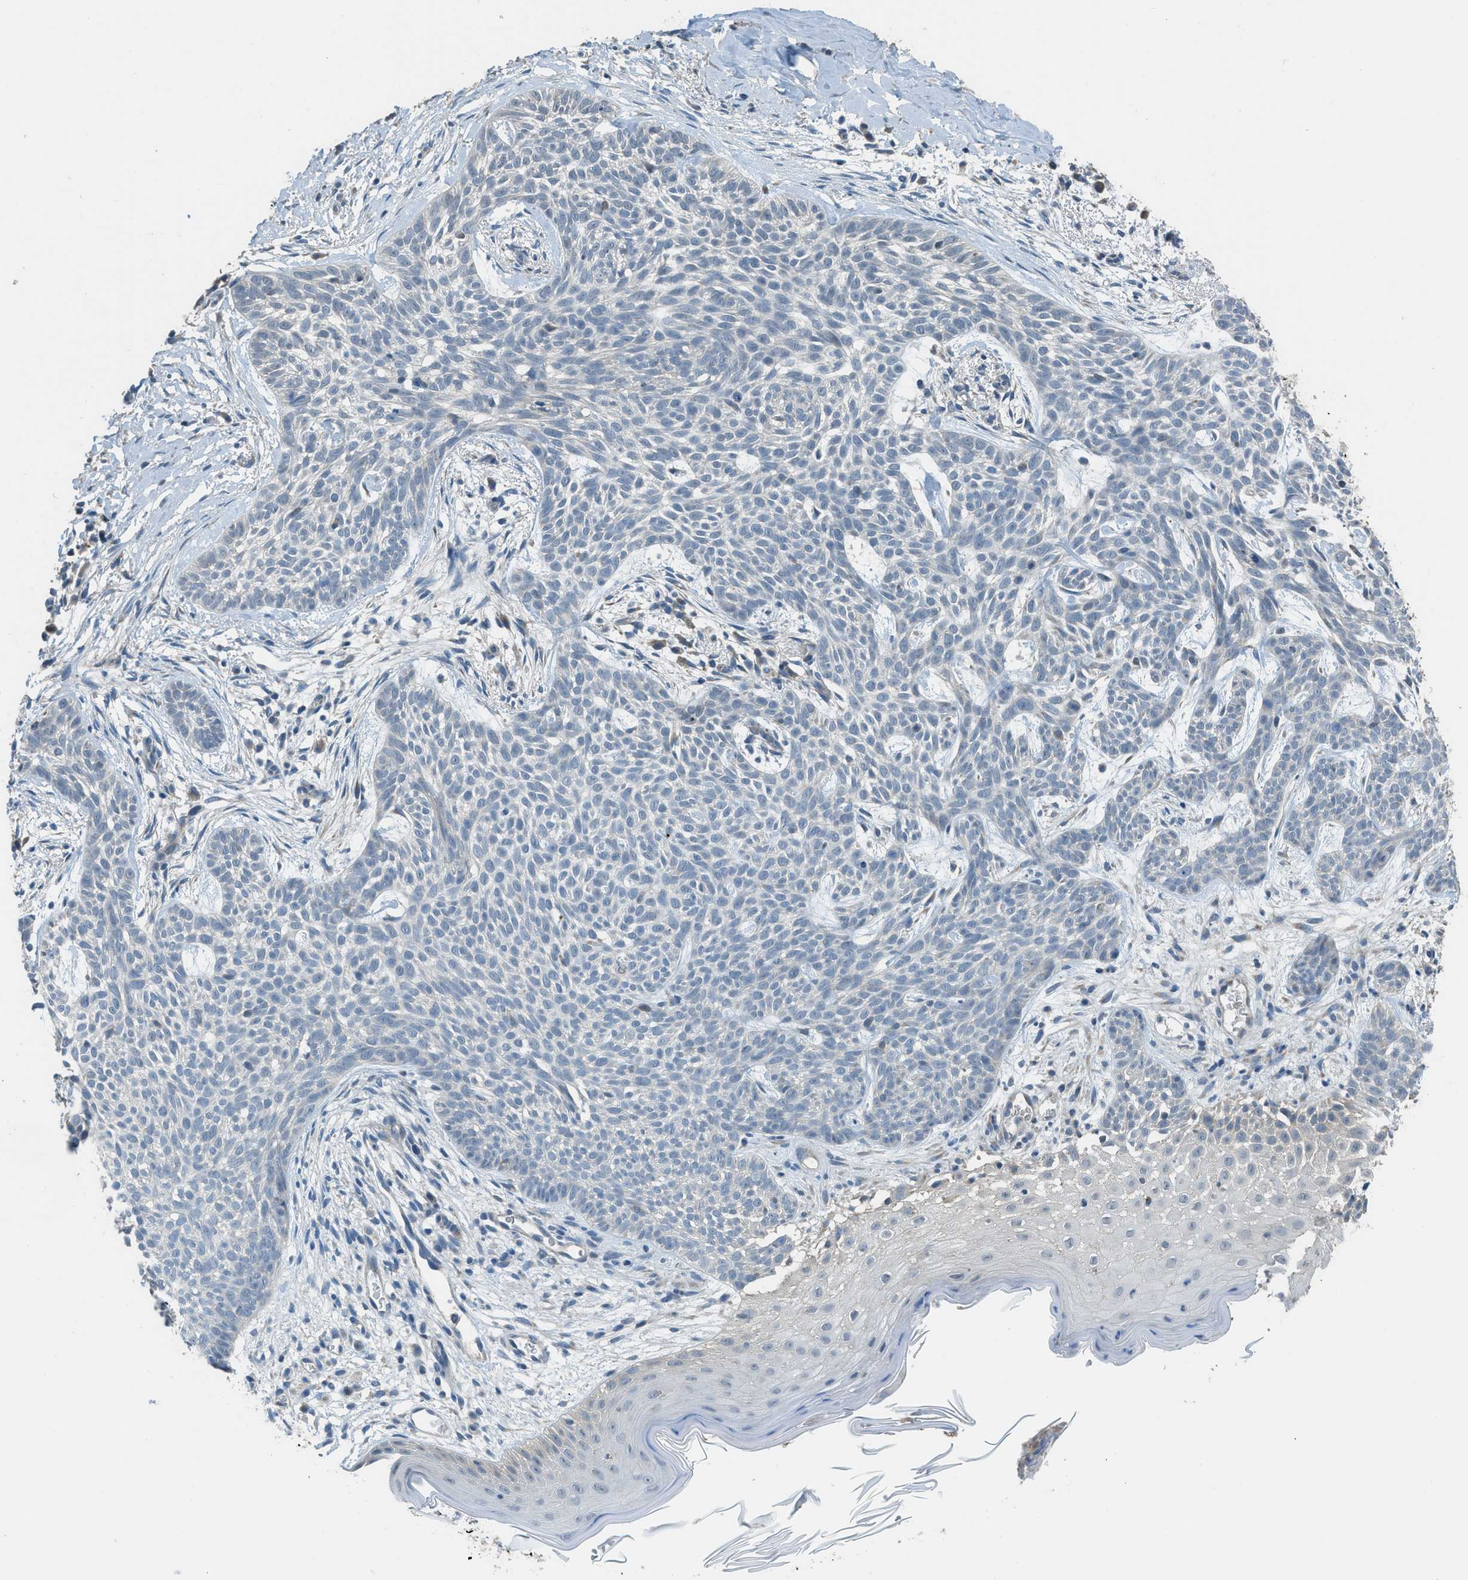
{"staining": {"intensity": "negative", "quantity": "none", "location": "none"}, "tissue": "skin cancer", "cell_type": "Tumor cells", "image_type": "cancer", "snomed": [{"axis": "morphology", "description": "Basal cell carcinoma"}, {"axis": "topography", "description": "Skin"}], "caption": "Micrograph shows no significant protein positivity in tumor cells of skin basal cell carcinoma.", "gene": "TIMD4", "patient": {"sex": "female", "age": 59}}